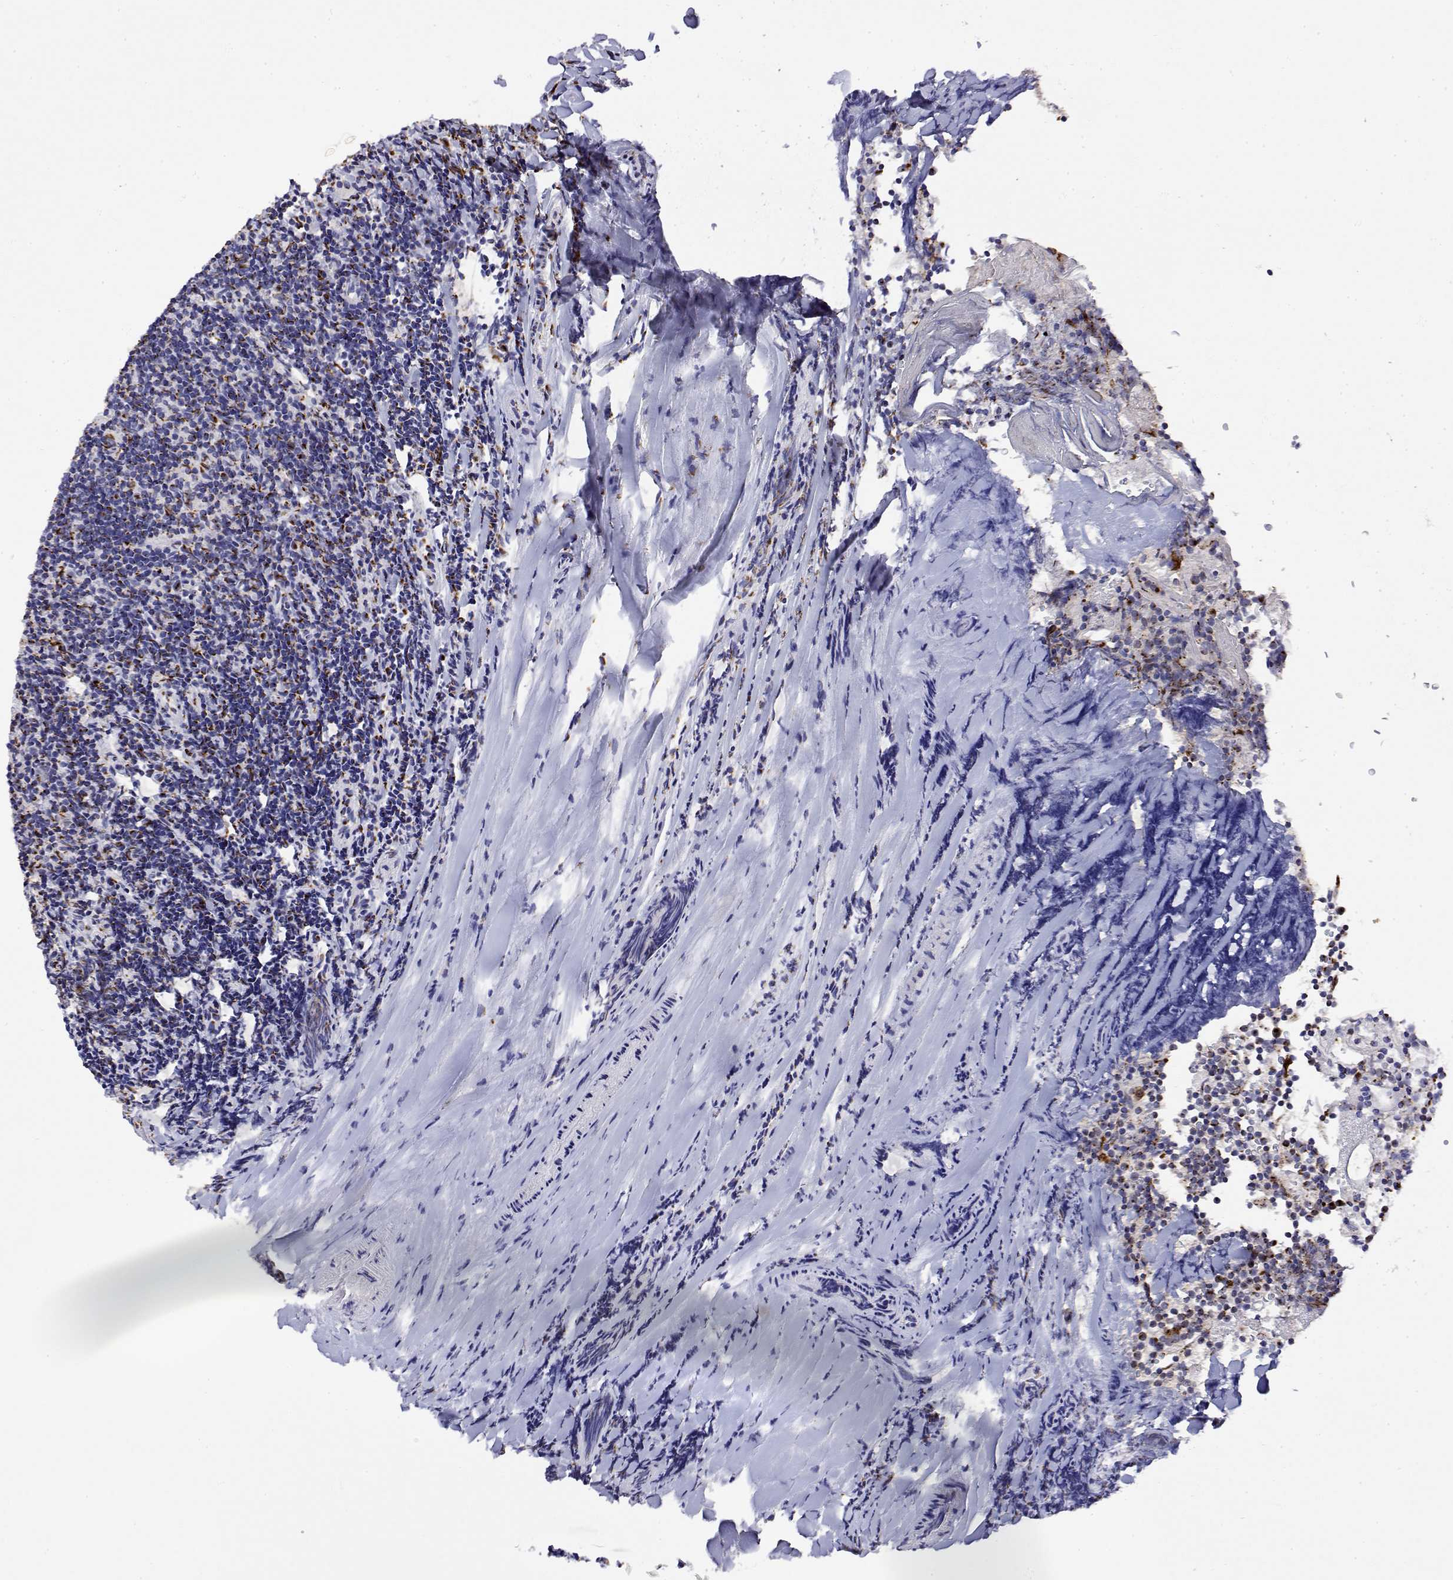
{"staining": {"intensity": "strong", "quantity": "25%-75%", "location": "cytoplasmic/membranous"}, "tissue": "tonsil", "cell_type": "Germinal center cells", "image_type": "normal", "snomed": [{"axis": "morphology", "description": "Normal tissue, NOS"}, {"axis": "topography", "description": "Tonsil"}], "caption": "Immunohistochemical staining of benign human tonsil reveals strong cytoplasmic/membranous protein staining in about 25%-75% of germinal center cells.", "gene": "YIPF3", "patient": {"sex": "female", "age": 10}}